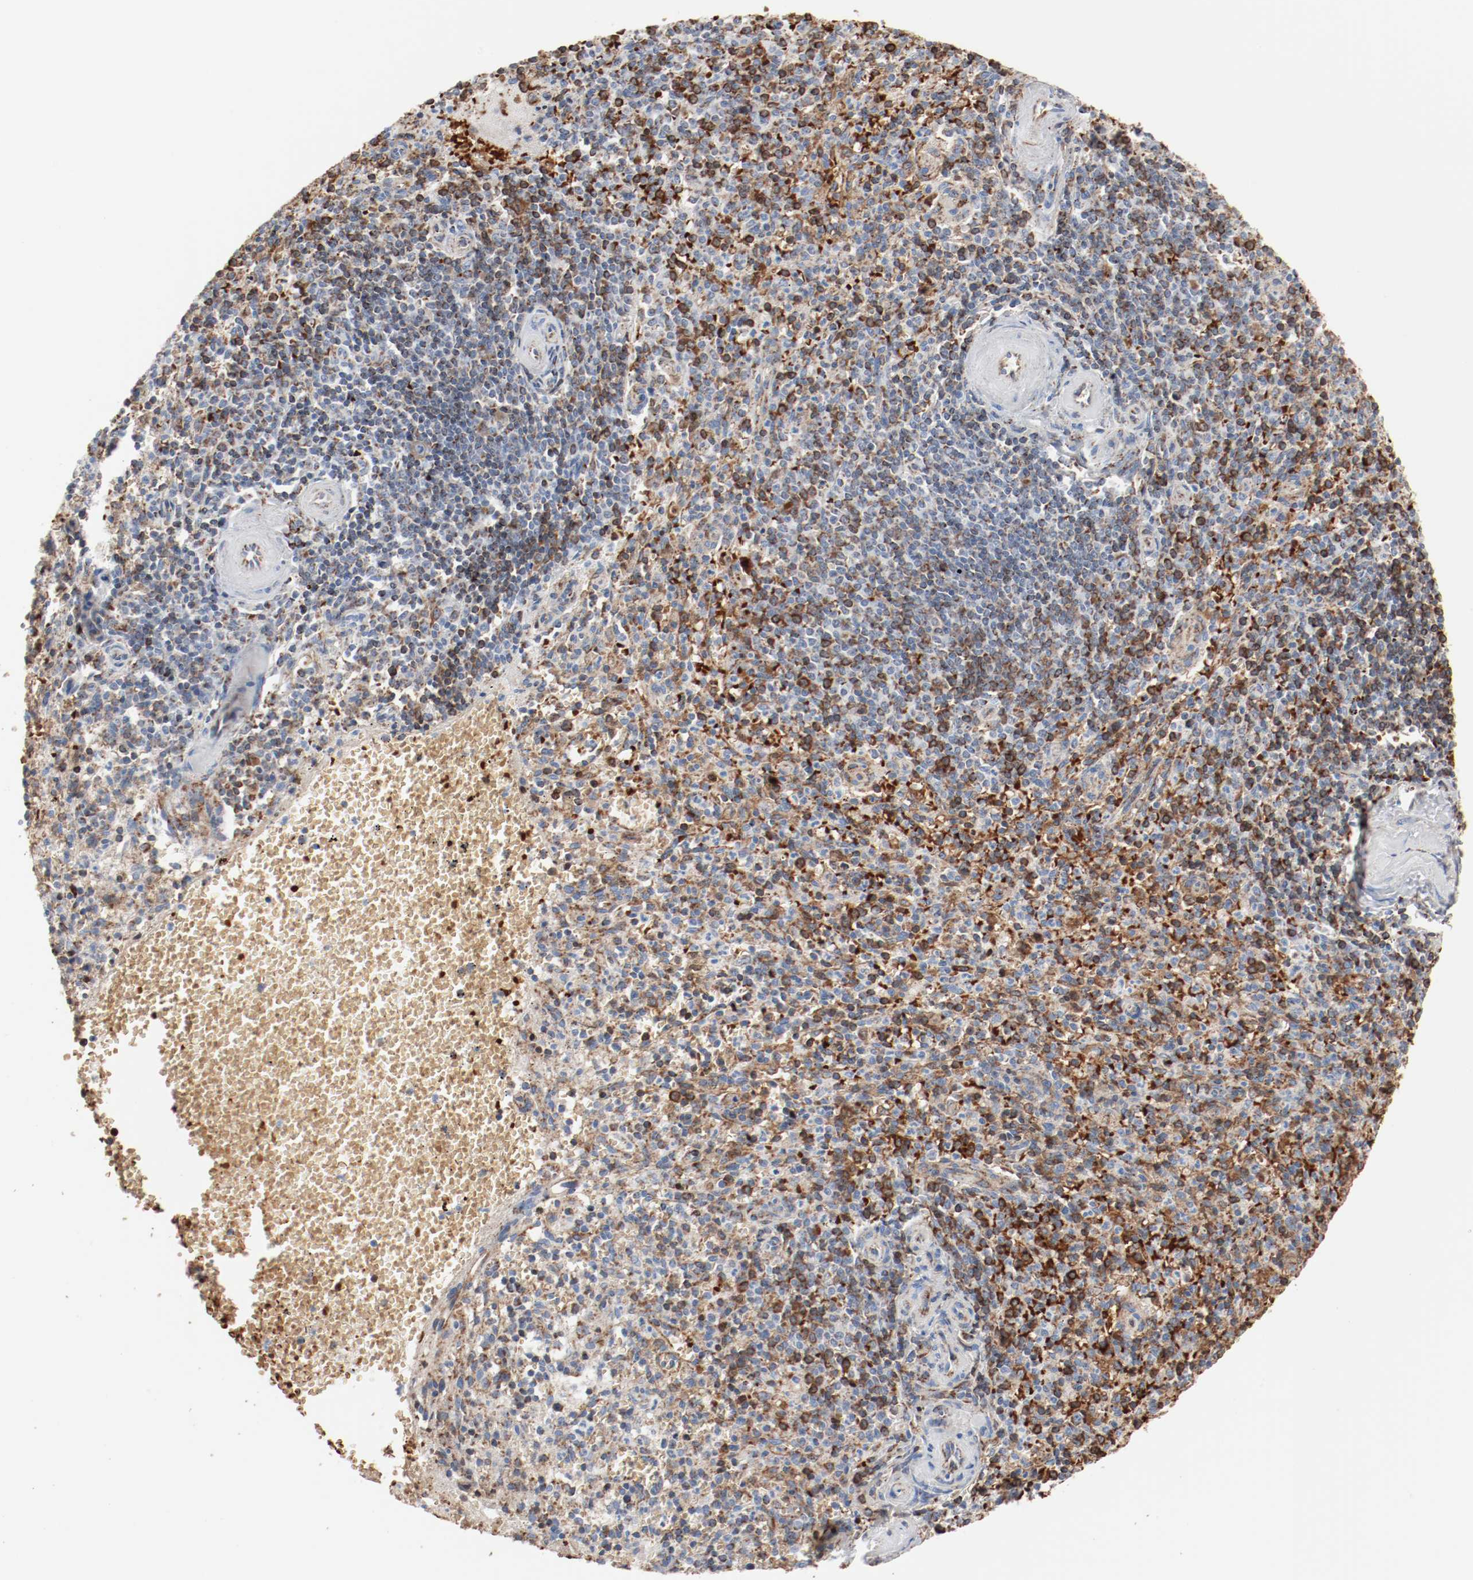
{"staining": {"intensity": "strong", "quantity": "25%-75%", "location": "cytoplasmic/membranous"}, "tissue": "spleen", "cell_type": "Cells in red pulp", "image_type": "normal", "snomed": [{"axis": "morphology", "description": "Normal tissue, NOS"}, {"axis": "topography", "description": "Spleen"}], "caption": "This micrograph shows immunohistochemistry staining of benign human spleen, with high strong cytoplasmic/membranous staining in approximately 25%-75% of cells in red pulp.", "gene": "NDUFB8", "patient": {"sex": "male", "age": 72}}